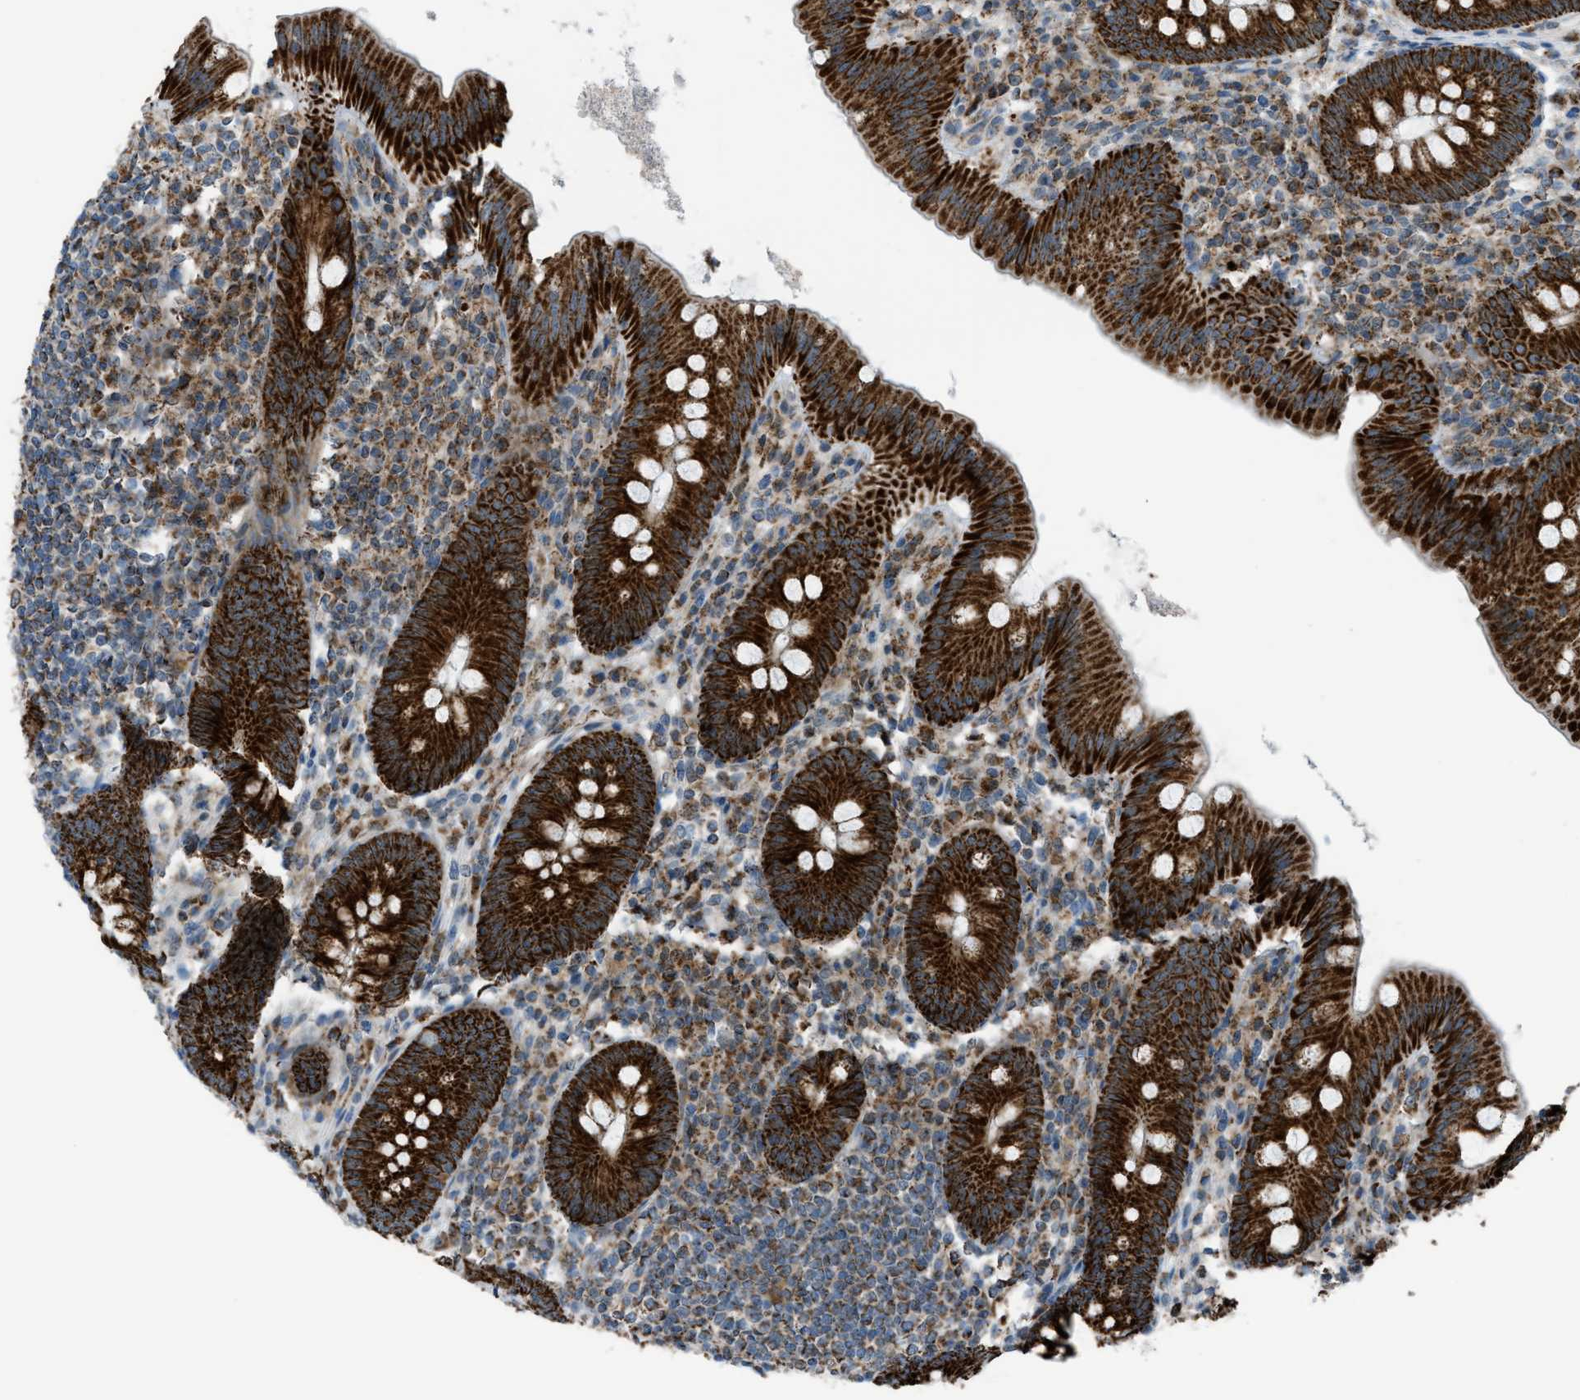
{"staining": {"intensity": "strong", "quantity": ">75%", "location": "cytoplasmic/membranous"}, "tissue": "appendix", "cell_type": "Glandular cells", "image_type": "normal", "snomed": [{"axis": "morphology", "description": "Normal tissue, NOS"}, {"axis": "topography", "description": "Appendix"}], "caption": "Normal appendix was stained to show a protein in brown. There is high levels of strong cytoplasmic/membranous positivity in approximately >75% of glandular cells. The protein is shown in brown color, while the nuclei are stained blue.", "gene": "SRM", "patient": {"sex": "male", "age": 56}}